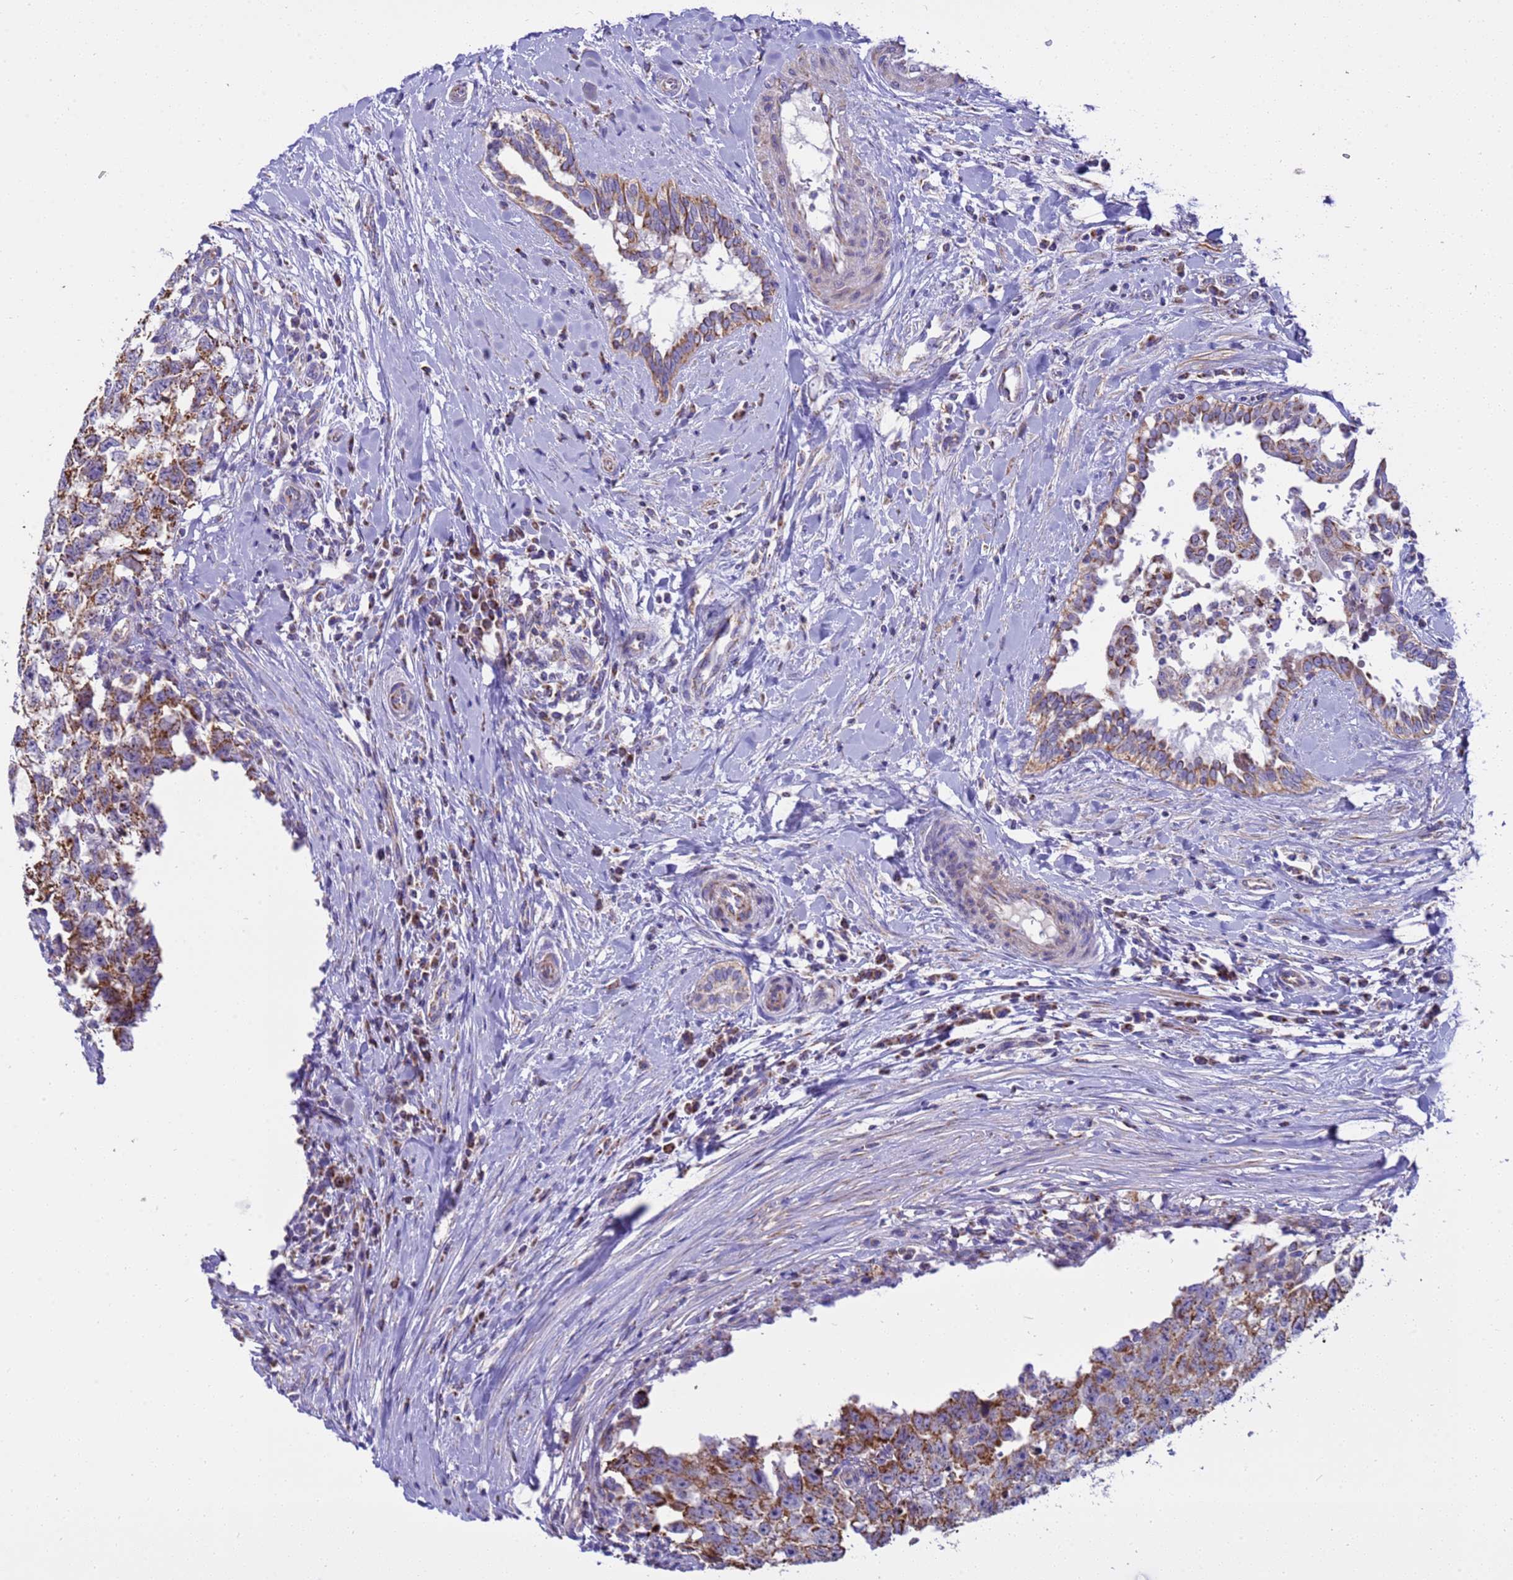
{"staining": {"intensity": "moderate", "quantity": "25%-75%", "location": "cytoplasmic/membranous"}, "tissue": "testis cancer", "cell_type": "Tumor cells", "image_type": "cancer", "snomed": [{"axis": "morphology", "description": "Seminoma, NOS"}, {"axis": "morphology", "description": "Carcinoma, Embryonal, NOS"}, {"axis": "topography", "description": "Testis"}], "caption": "Testis cancer (embryonal carcinoma) stained with DAB (3,3'-diaminobenzidine) immunohistochemistry (IHC) displays medium levels of moderate cytoplasmic/membranous expression in approximately 25%-75% of tumor cells.", "gene": "RNF165", "patient": {"sex": "male", "age": 29}}